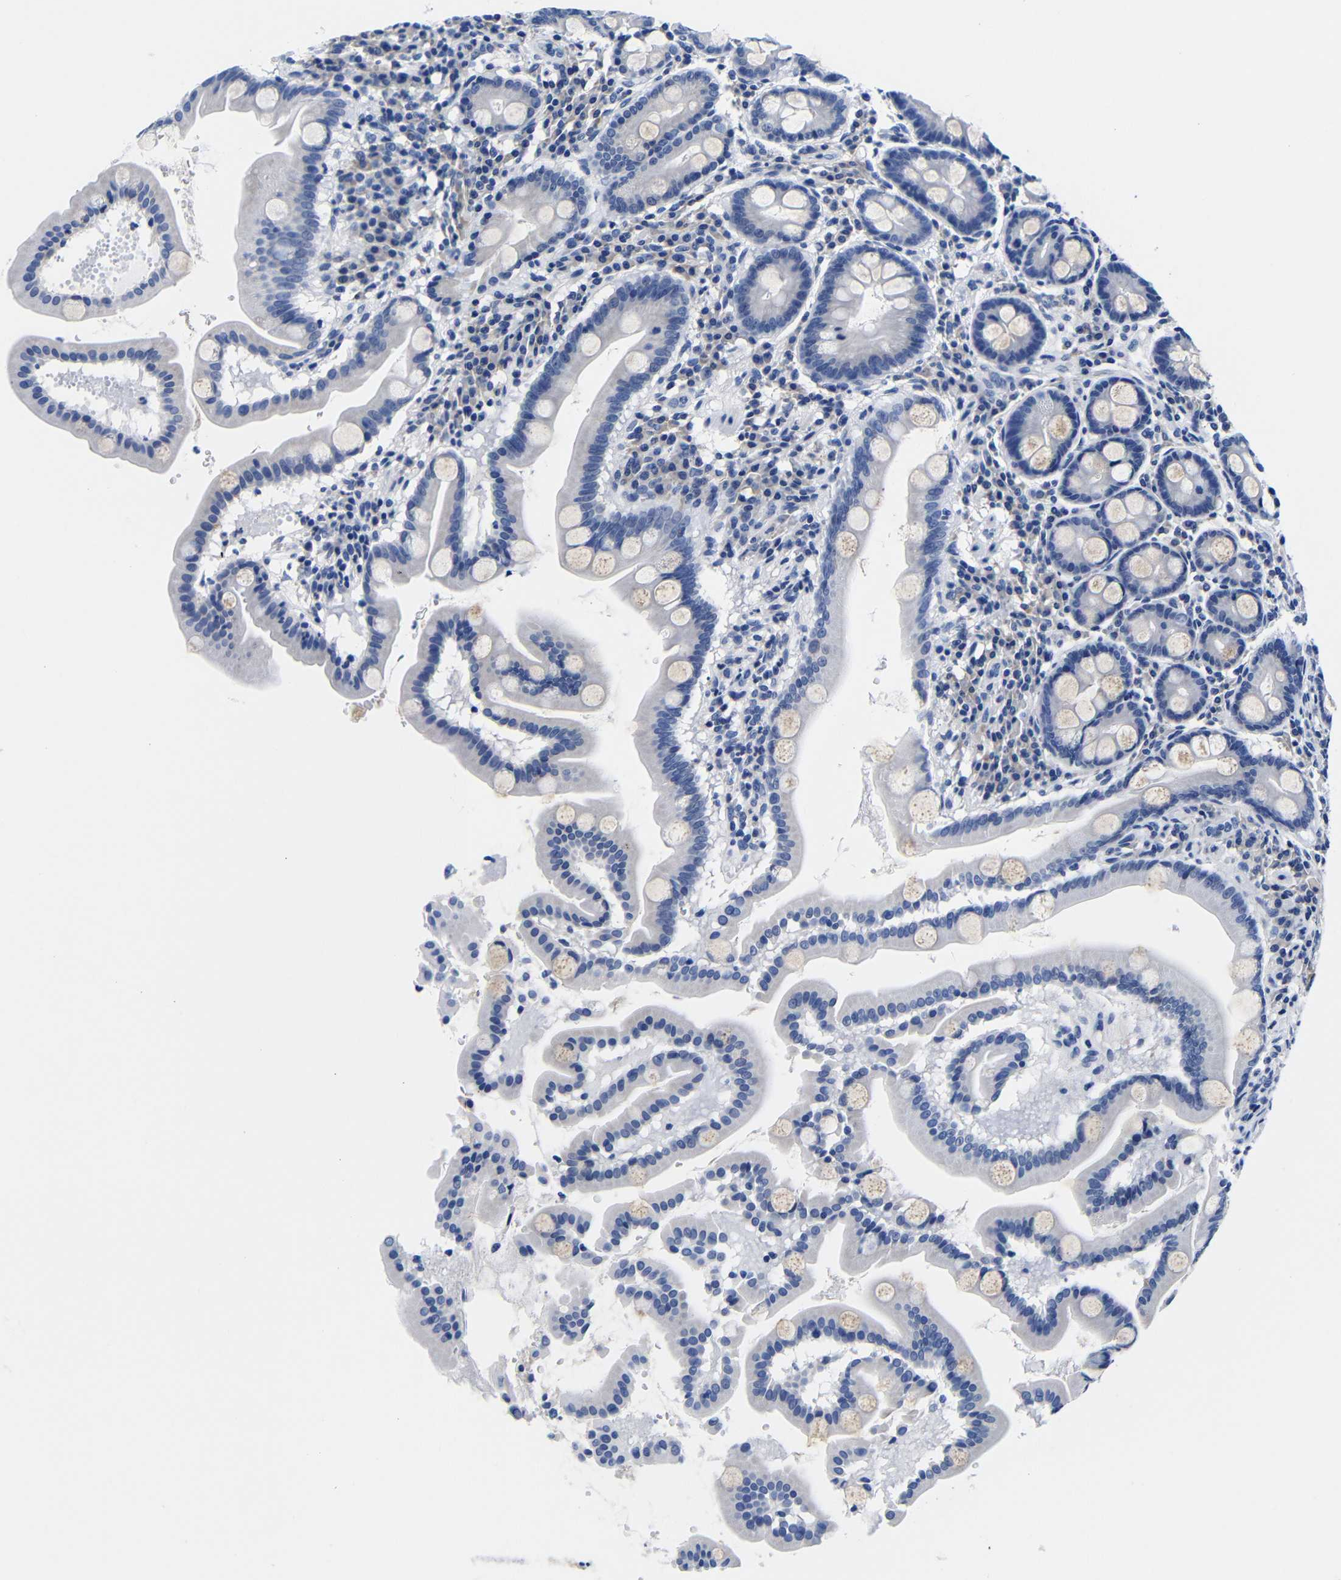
{"staining": {"intensity": "moderate", "quantity": "<25%", "location": "cytoplasmic/membranous"}, "tissue": "duodenum", "cell_type": "Glandular cells", "image_type": "normal", "snomed": [{"axis": "morphology", "description": "Normal tissue, NOS"}, {"axis": "topography", "description": "Duodenum"}], "caption": "Moderate cytoplasmic/membranous staining for a protein is identified in approximately <25% of glandular cells of unremarkable duodenum using IHC.", "gene": "CLEC4G", "patient": {"sex": "male", "age": 50}}